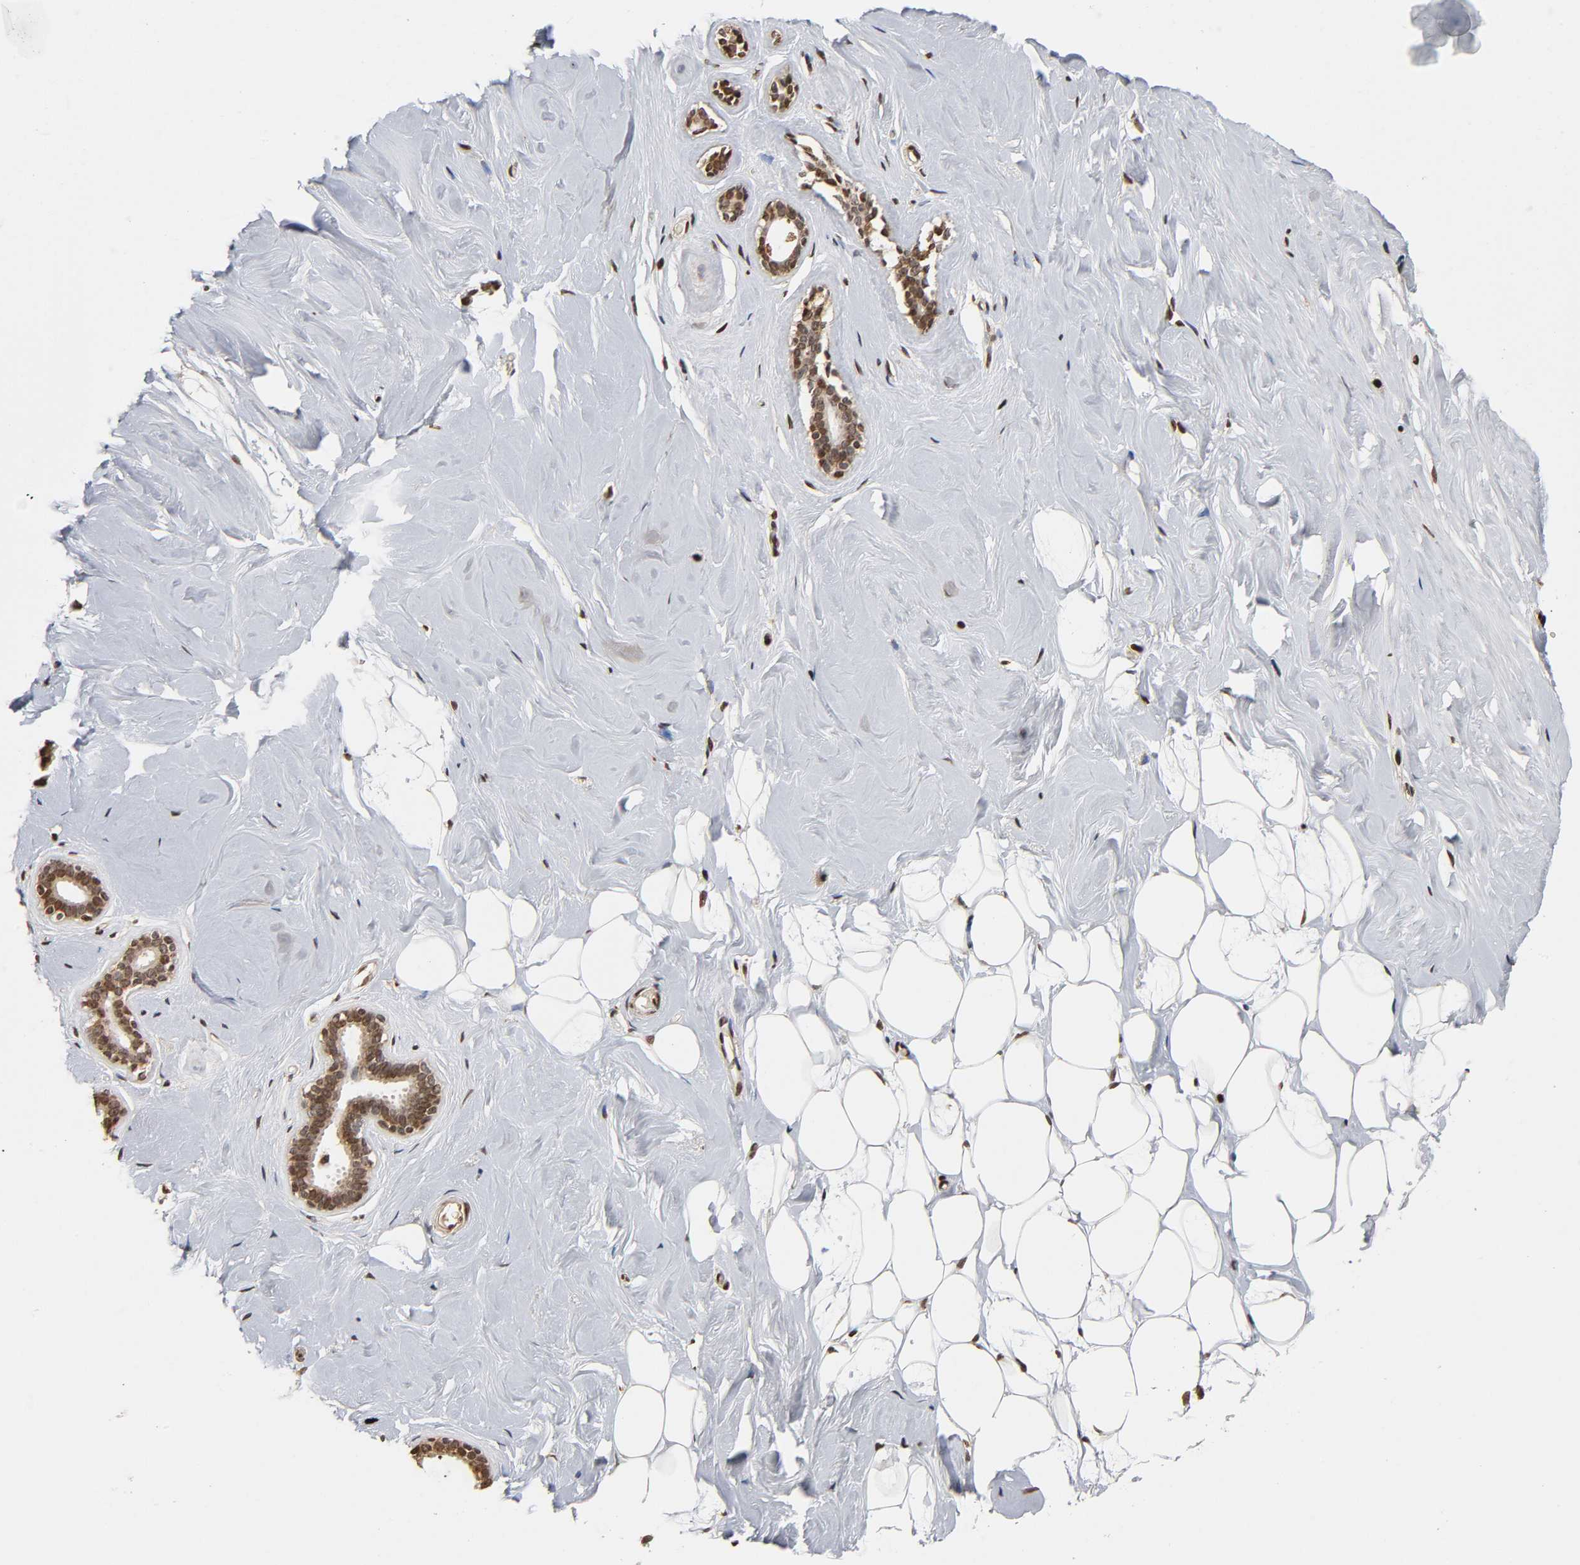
{"staining": {"intensity": "moderate", "quantity": "<25%", "location": "cytoplasmic/membranous"}, "tissue": "breast", "cell_type": "Adipocytes", "image_type": "normal", "snomed": [{"axis": "morphology", "description": "Normal tissue, NOS"}, {"axis": "topography", "description": "Breast"}], "caption": "IHC photomicrograph of benign breast: human breast stained using immunohistochemistry (IHC) exhibits low levels of moderate protein expression localized specifically in the cytoplasmic/membranous of adipocytes, appearing as a cytoplasmic/membranous brown color.", "gene": "ITGAV", "patient": {"sex": "female", "age": 75}}